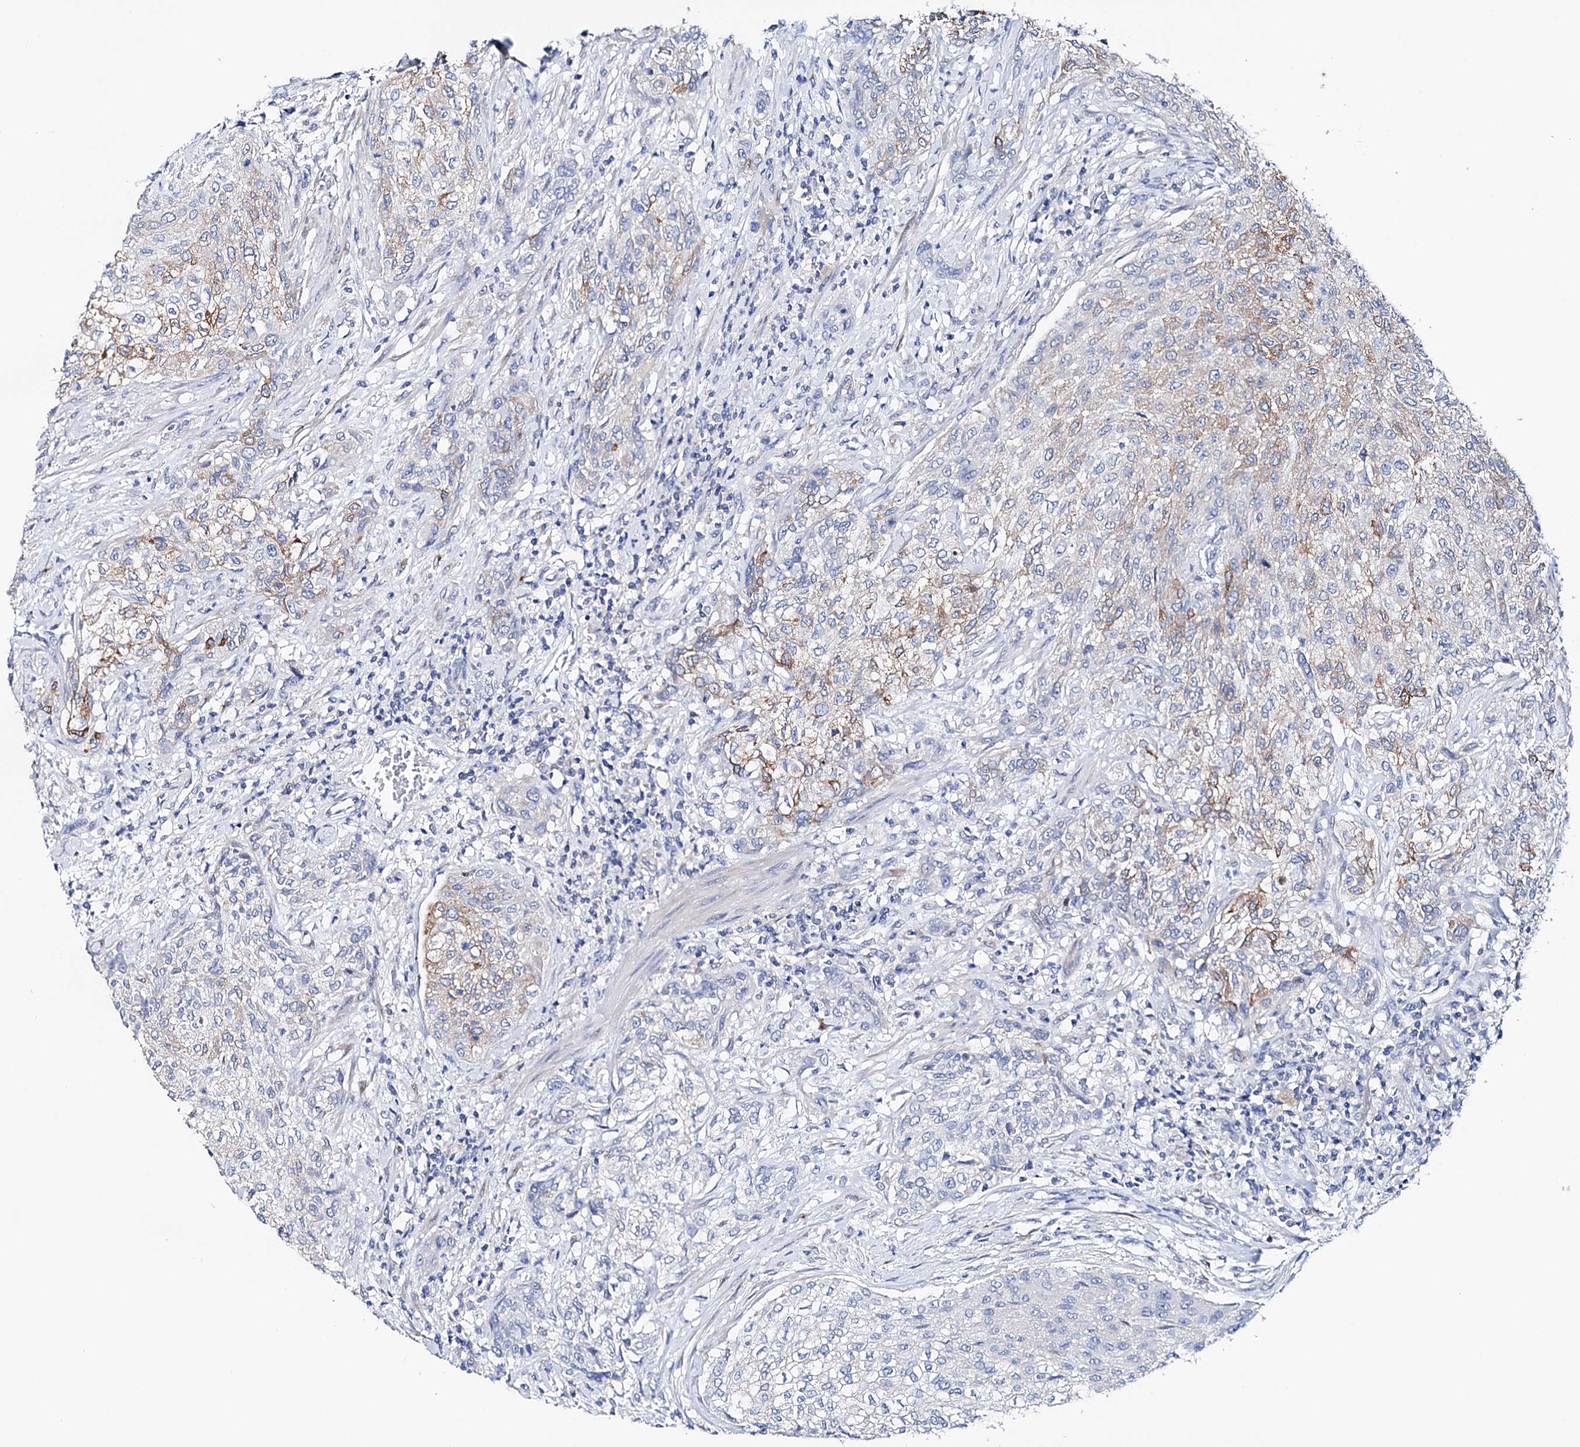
{"staining": {"intensity": "moderate", "quantity": "<25%", "location": "cytoplasmic/membranous"}, "tissue": "urothelial cancer", "cell_type": "Tumor cells", "image_type": "cancer", "snomed": [{"axis": "morphology", "description": "Normal tissue, NOS"}, {"axis": "morphology", "description": "Urothelial carcinoma, NOS"}, {"axis": "topography", "description": "Urinary bladder"}, {"axis": "topography", "description": "Peripheral nerve tissue"}], "caption": "Immunohistochemistry (IHC) histopathology image of neoplastic tissue: transitional cell carcinoma stained using IHC demonstrates low levels of moderate protein expression localized specifically in the cytoplasmic/membranous of tumor cells, appearing as a cytoplasmic/membranous brown color.", "gene": "SHROOM1", "patient": {"sex": "male", "age": 35}}